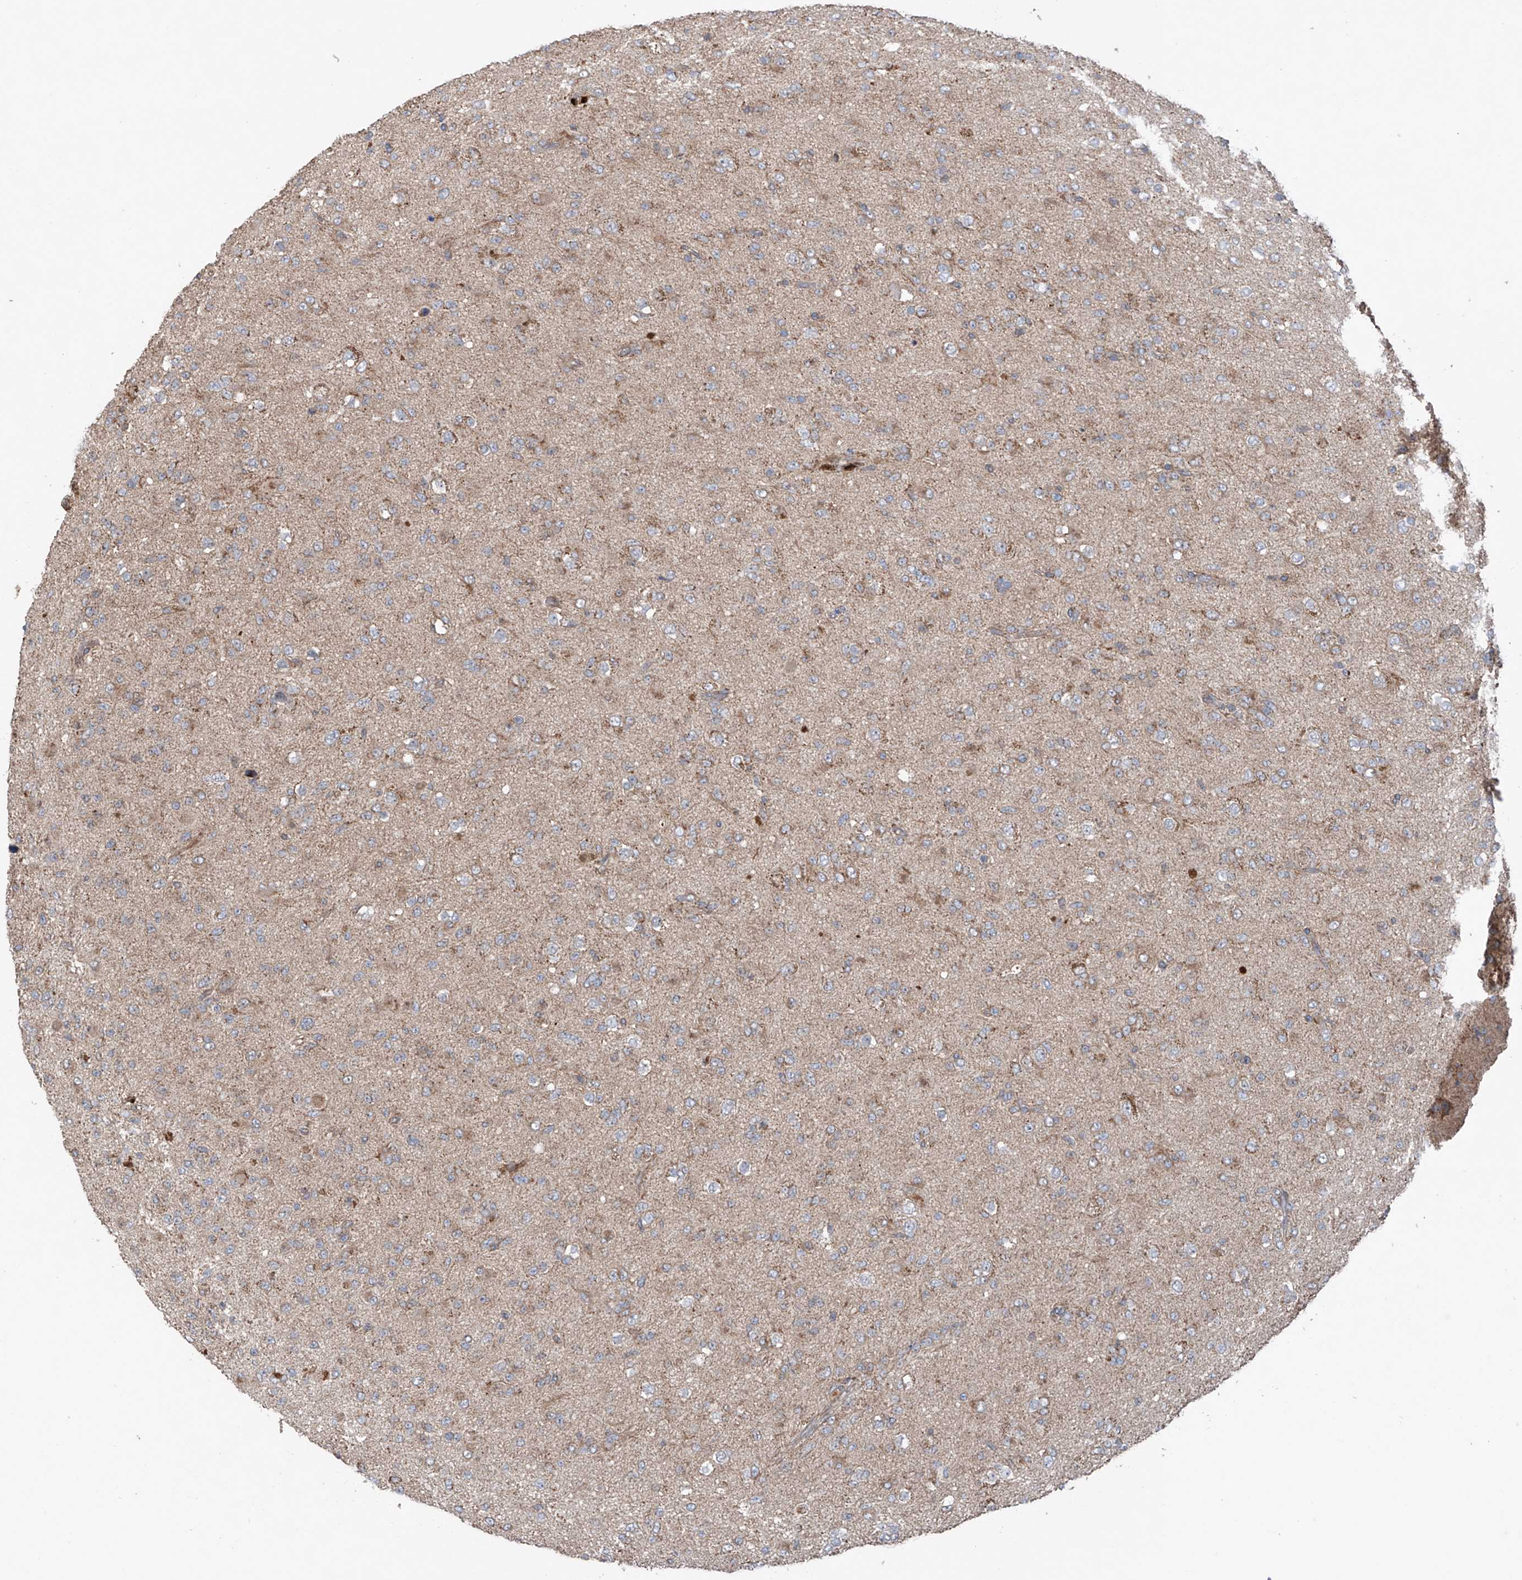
{"staining": {"intensity": "weak", "quantity": "<25%", "location": "cytoplasmic/membranous"}, "tissue": "glioma", "cell_type": "Tumor cells", "image_type": "cancer", "snomed": [{"axis": "morphology", "description": "Glioma, malignant, Low grade"}, {"axis": "topography", "description": "Brain"}], "caption": "Human malignant low-grade glioma stained for a protein using immunohistochemistry shows no positivity in tumor cells.", "gene": "SAMD3", "patient": {"sex": "male", "age": 65}}